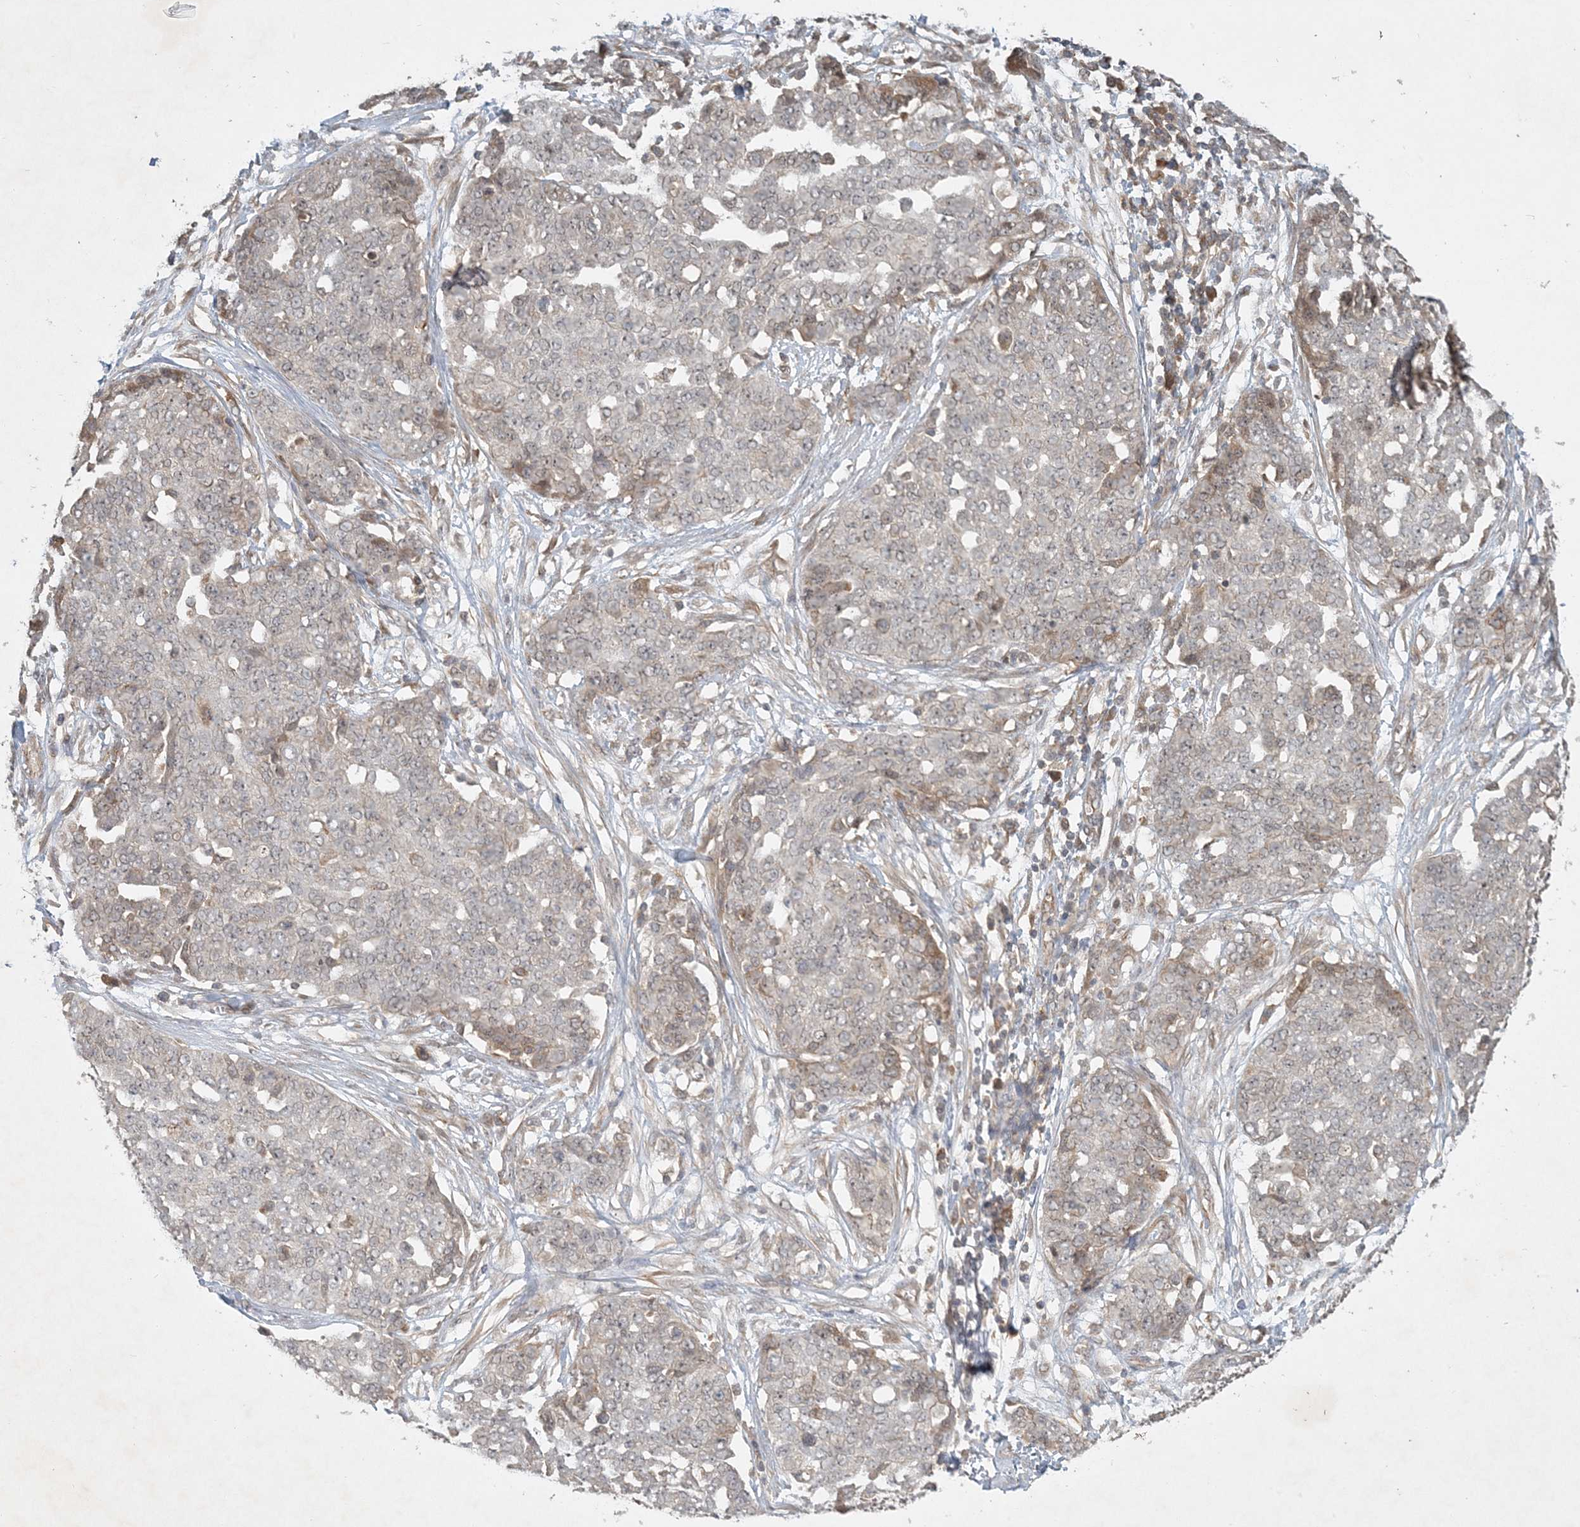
{"staining": {"intensity": "moderate", "quantity": "<25%", "location": "cytoplasmic/membranous"}, "tissue": "ovarian cancer", "cell_type": "Tumor cells", "image_type": "cancer", "snomed": [{"axis": "morphology", "description": "Cystadenocarcinoma, serous, NOS"}, {"axis": "topography", "description": "Soft tissue"}, {"axis": "topography", "description": "Ovary"}], "caption": "A brown stain shows moderate cytoplasmic/membranous positivity of a protein in ovarian serous cystadenocarcinoma tumor cells.", "gene": "ZCCHC4", "patient": {"sex": "female", "age": 57}}